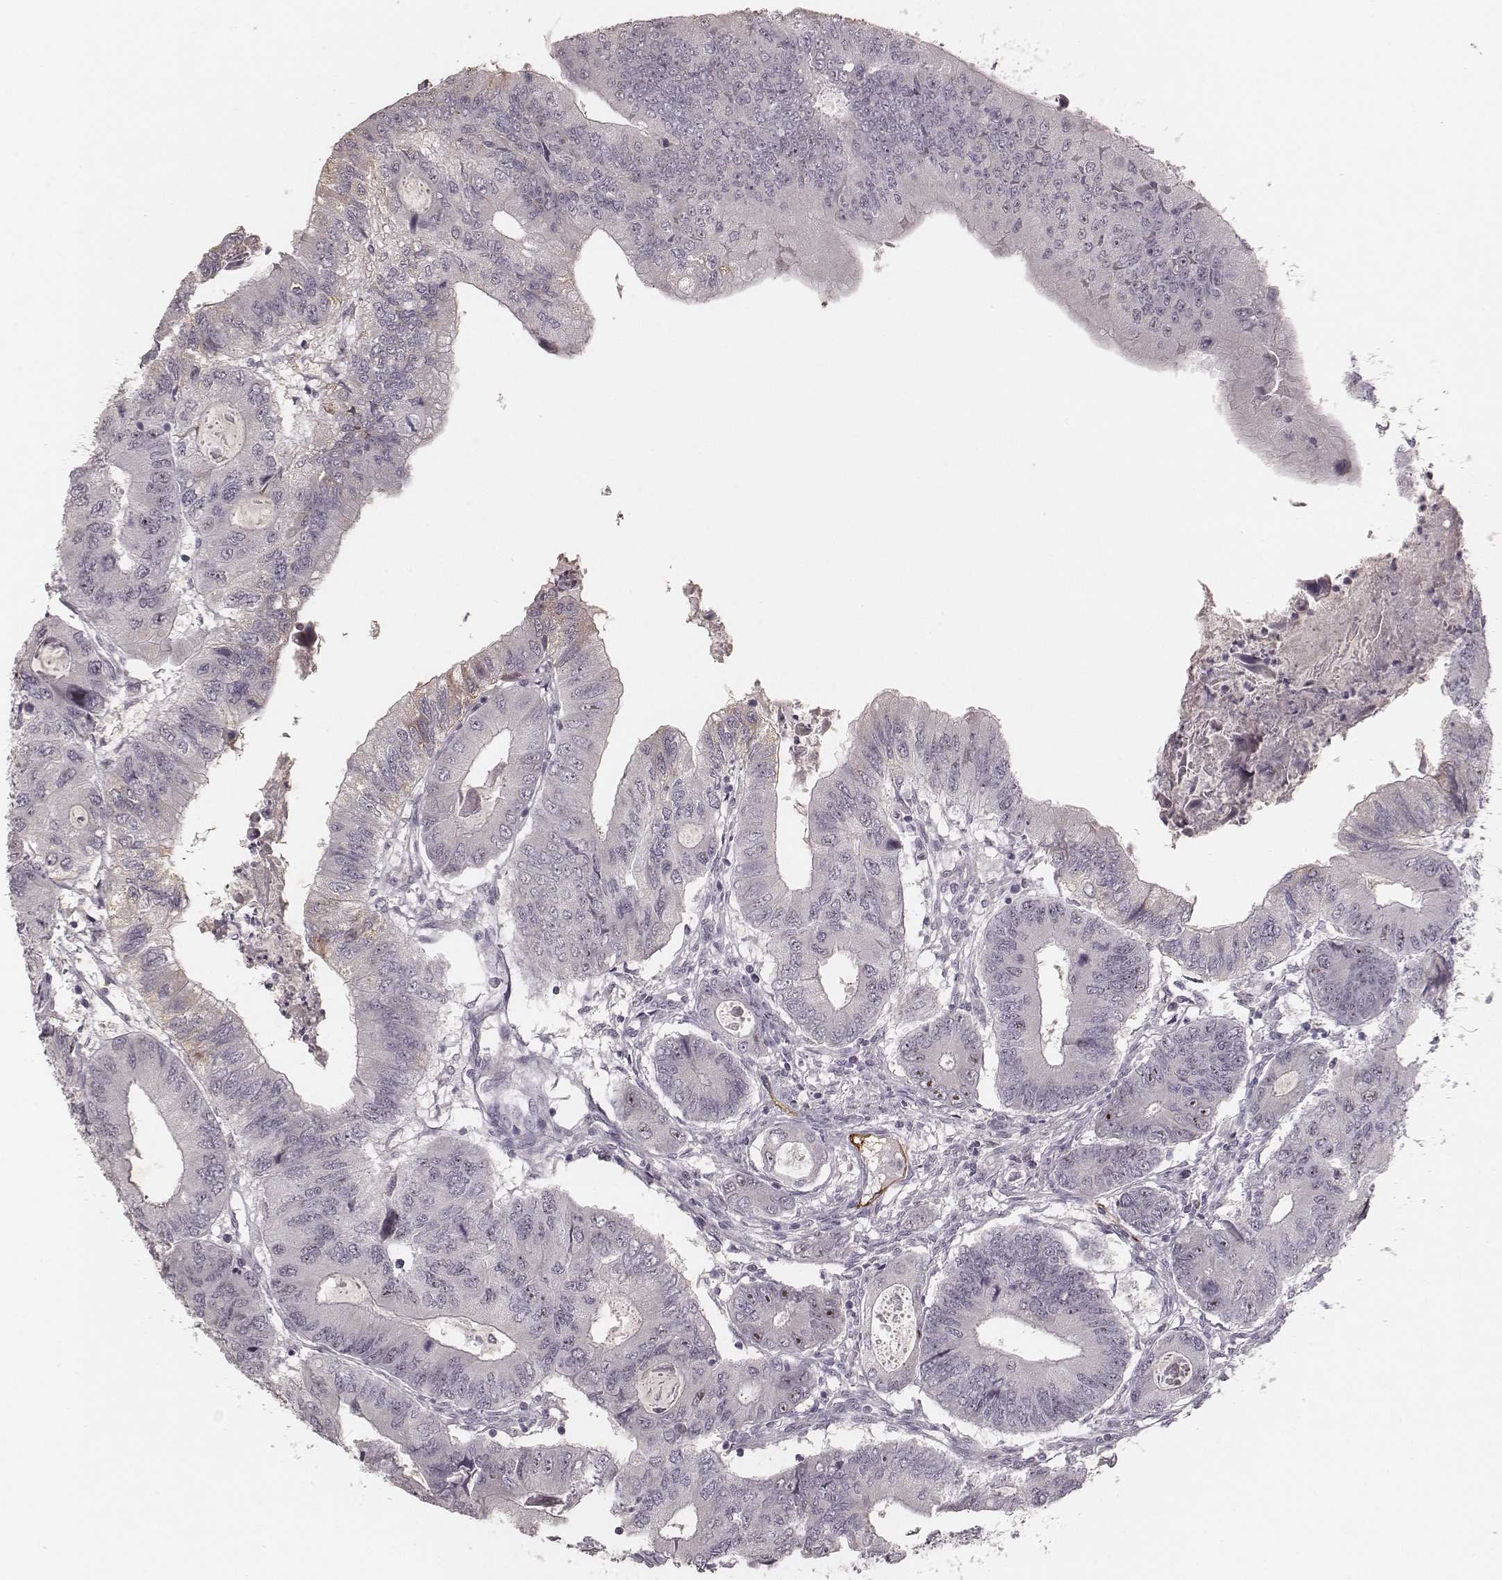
{"staining": {"intensity": "negative", "quantity": "none", "location": "none"}, "tissue": "colorectal cancer", "cell_type": "Tumor cells", "image_type": "cancer", "snomed": [{"axis": "morphology", "description": "Adenocarcinoma, NOS"}, {"axis": "topography", "description": "Colon"}], "caption": "There is no significant positivity in tumor cells of adenocarcinoma (colorectal).", "gene": "MADCAM1", "patient": {"sex": "male", "age": 53}}